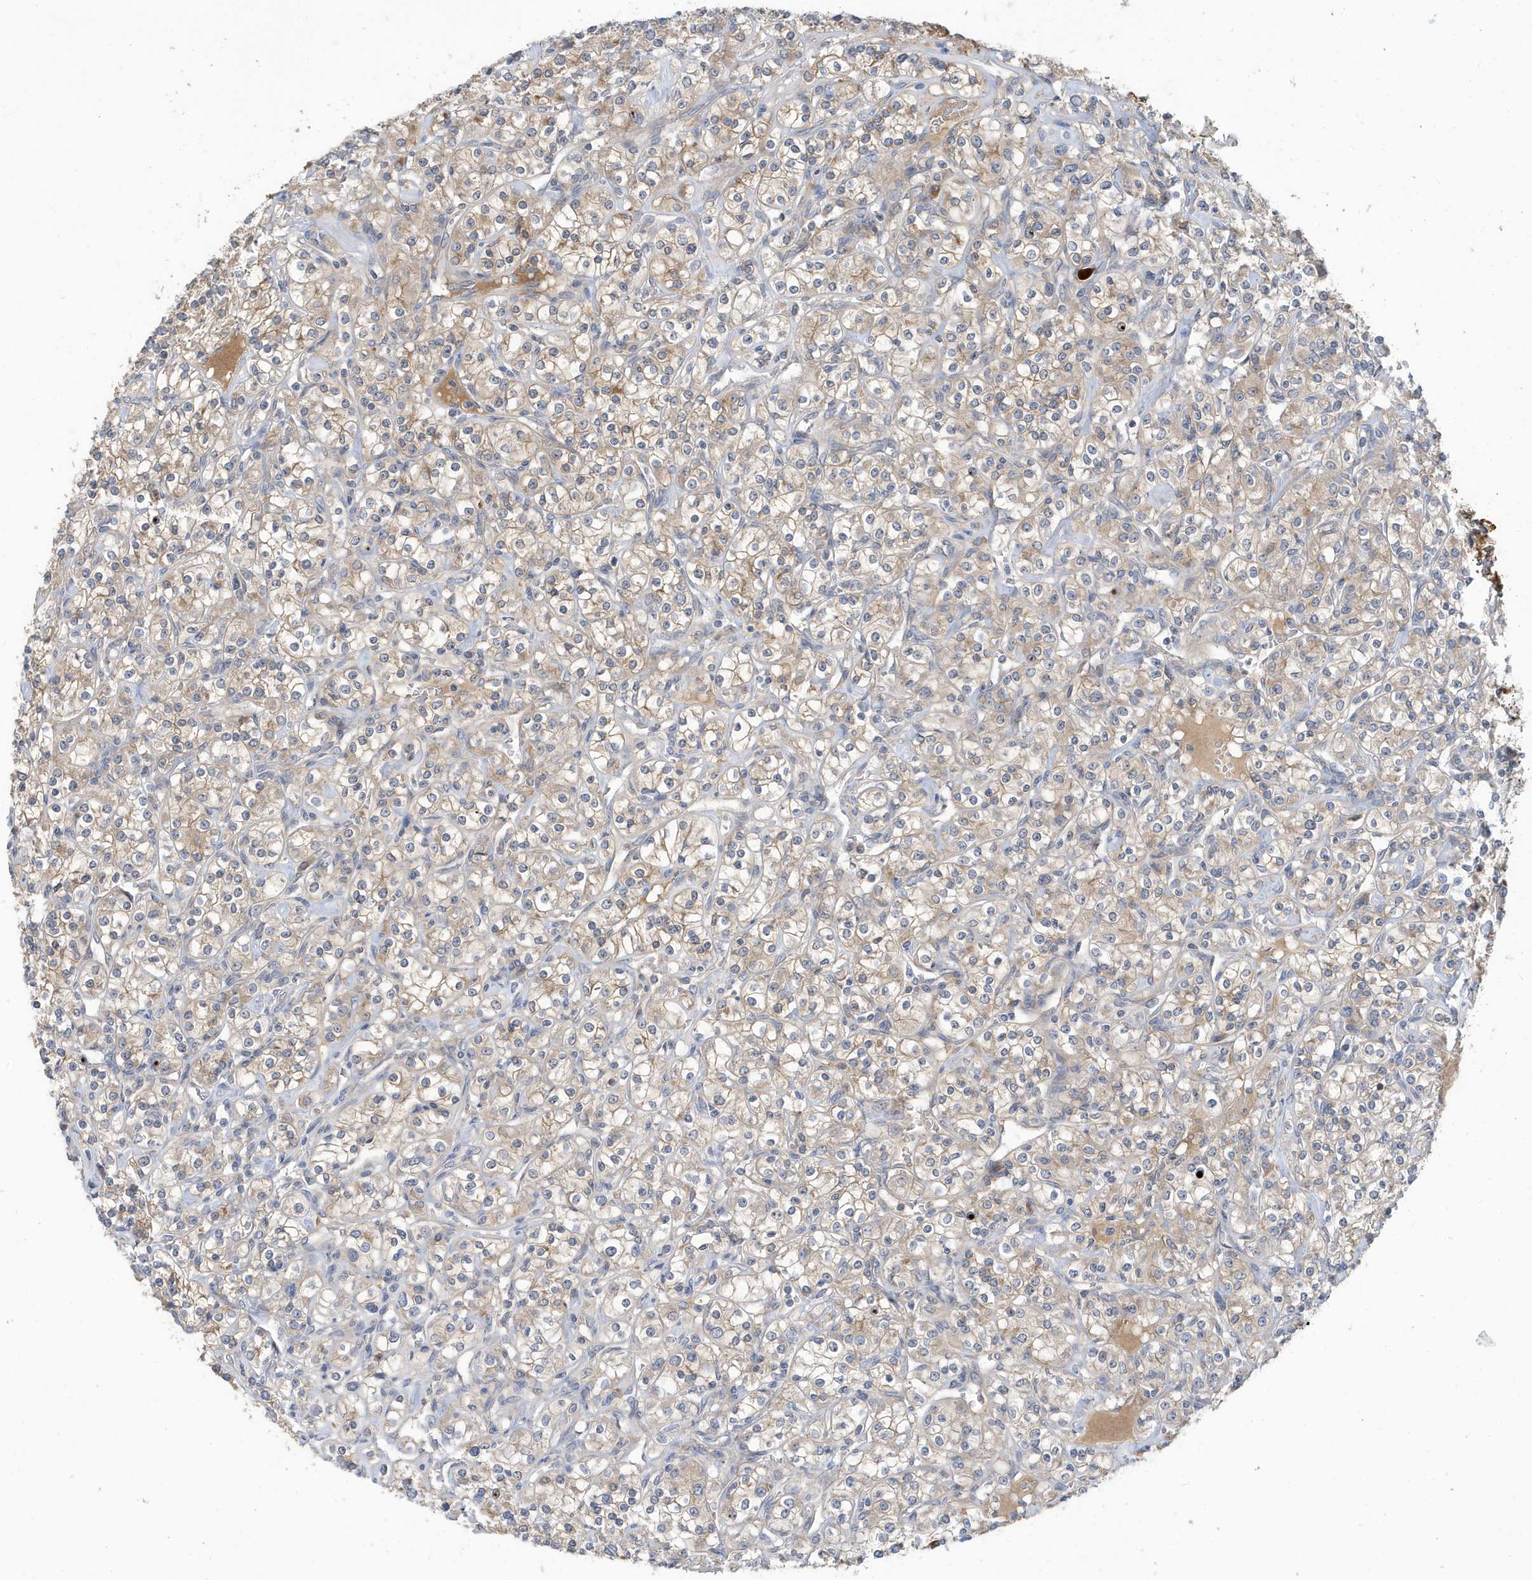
{"staining": {"intensity": "weak", "quantity": "25%-75%", "location": "cytoplasmic/membranous"}, "tissue": "renal cancer", "cell_type": "Tumor cells", "image_type": "cancer", "snomed": [{"axis": "morphology", "description": "Adenocarcinoma, NOS"}, {"axis": "topography", "description": "Kidney"}], "caption": "Immunohistochemistry (IHC) of renal cancer (adenocarcinoma) reveals low levels of weak cytoplasmic/membranous expression in about 25%-75% of tumor cells.", "gene": "LAPTM4A", "patient": {"sex": "male", "age": 77}}